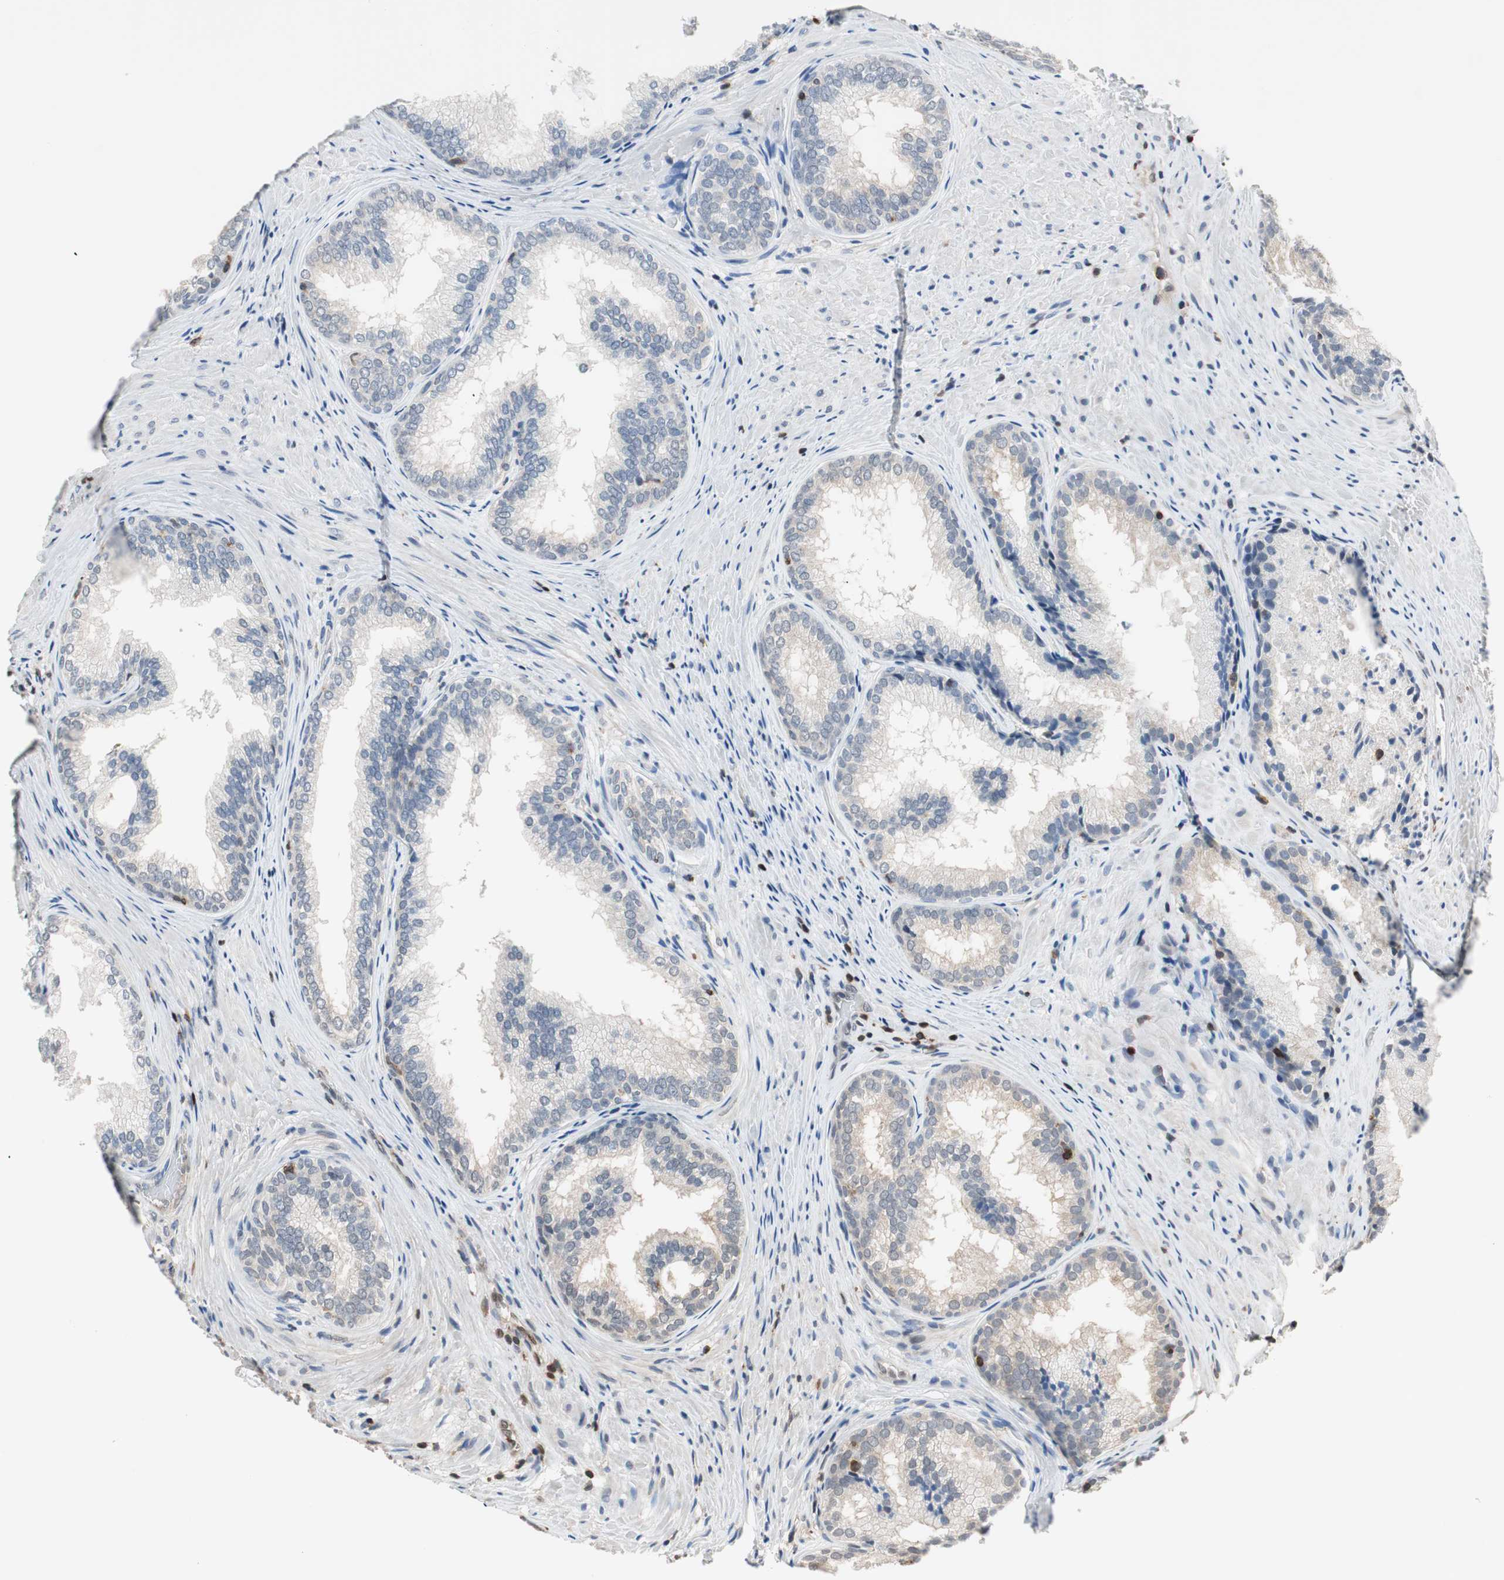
{"staining": {"intensity": "weak", "quantity": "<25%", "location": "cytoplasmic/membranous"}, "tissue": "prostate", "cell_type": "Glandular cells", "image_type": "normal", "snomed": [{"axis": "morphology", "description": "Normal tissue, NOS"}, {"axis": "topography", "description": "Prostate"}], "caption": "This micrograph is of normal prostate stained with immunohistochemistry (IHC) to label a protein in brown with the nuclei are counter-stained blue. There is no positivity in glandular cells. (Immunohistochemistry (ihc), brightfield microscopy, high magnification).", "gene": "NFATC2", "patient": {"sex": "male", "age": 60}}